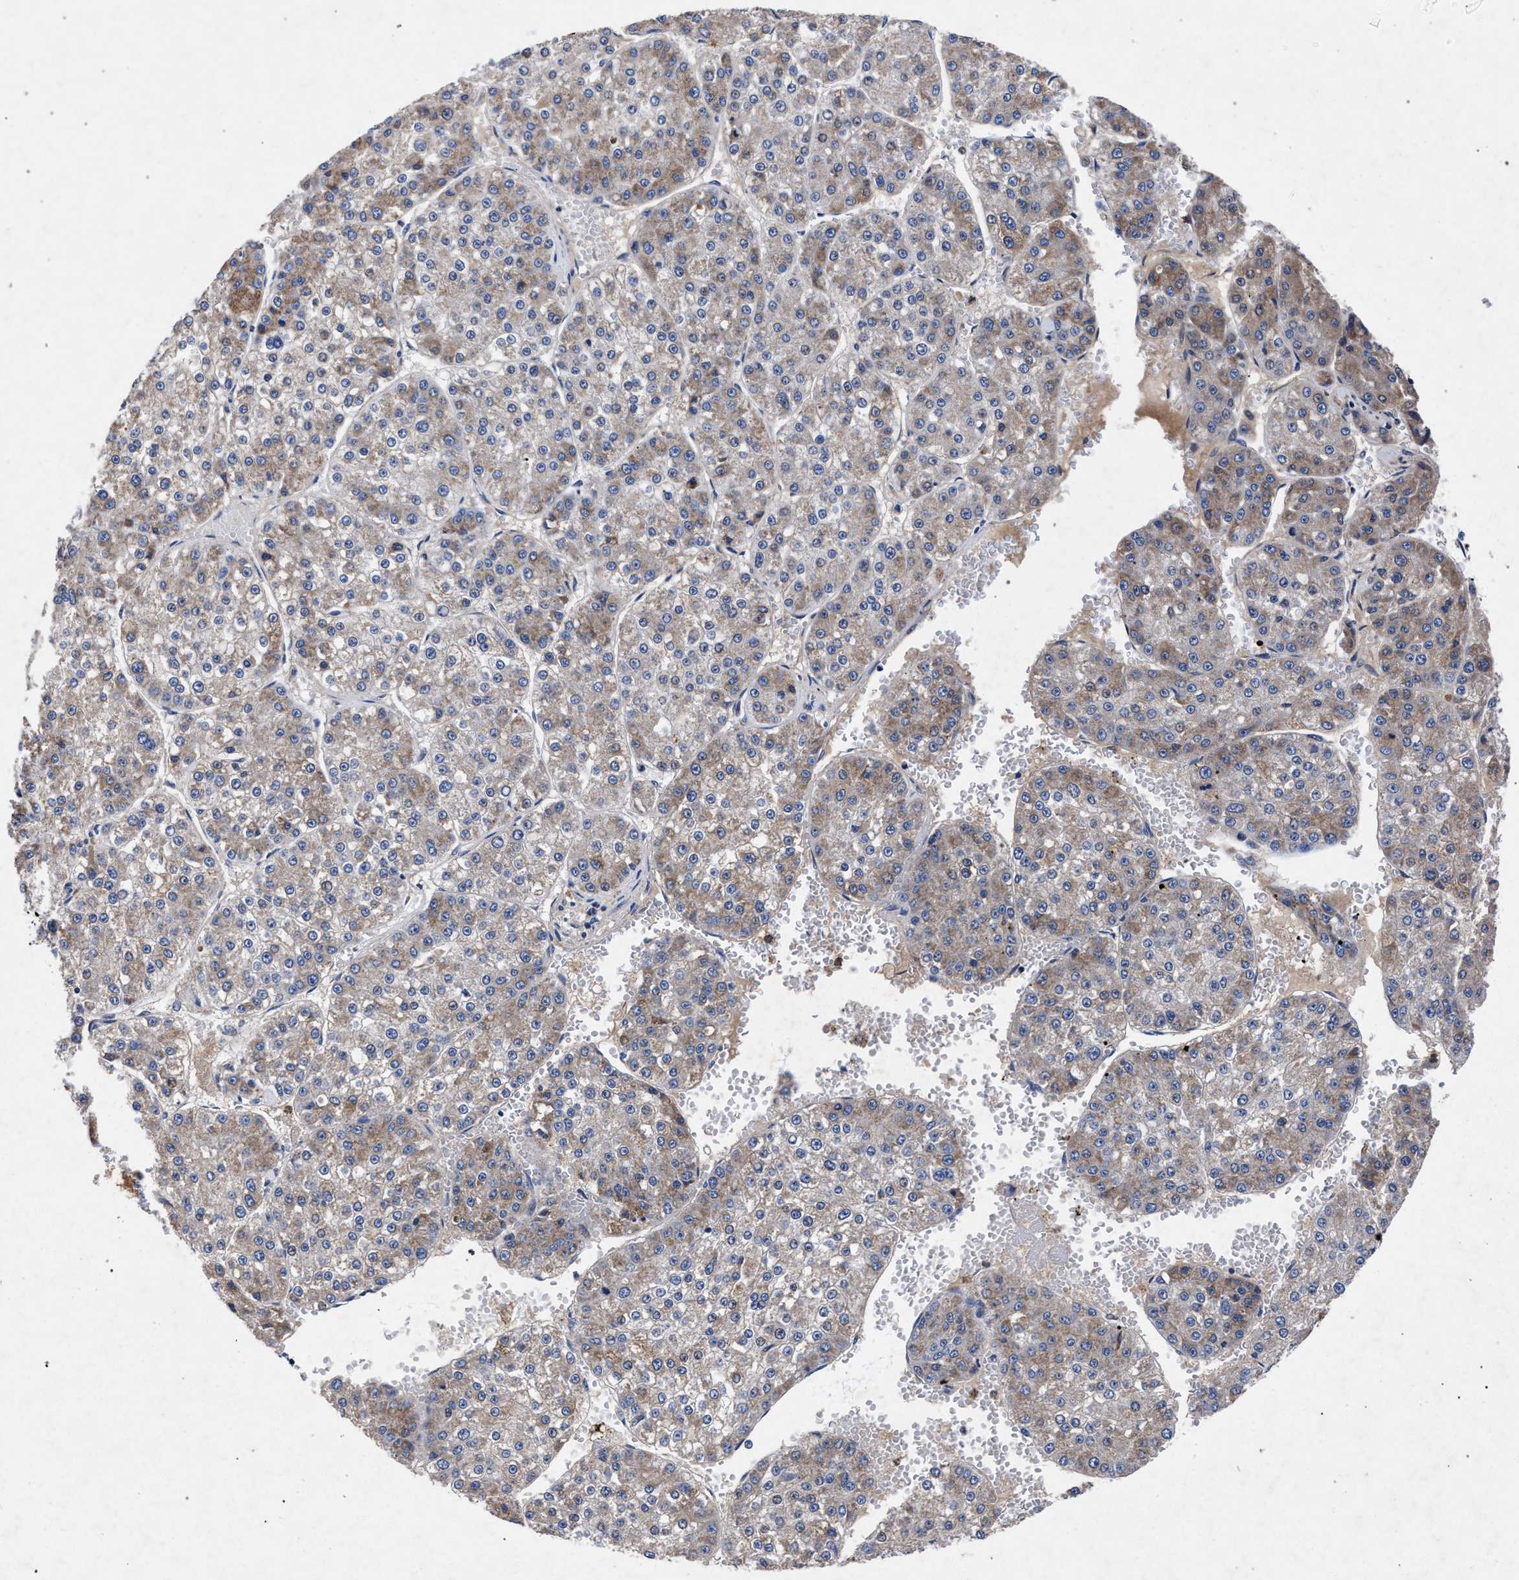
{"staining": {"intensity": "weak", "quantity": ">75%", "location": "cytoplasmic/membranous"}, "tissue": "liver cancer", "cell_type": "Tumor cells", "image_type": "cancer", "snomed": [{"axis": "morphology", "description": "Carcinoma, Hepatocellular, NOS"}, {"axis": "topography", "description": "Liver"}], "caption": "Liver cancer stained with DAB (3,3'-diaminobenzidine) immunohistochemistry (IHC) displays low levels of weak cytoplasmic/membranous expression in approximately >75% of tumor cells.", "gene": "HSD17B14", "patient": {"sex": "female", "age": 73}}